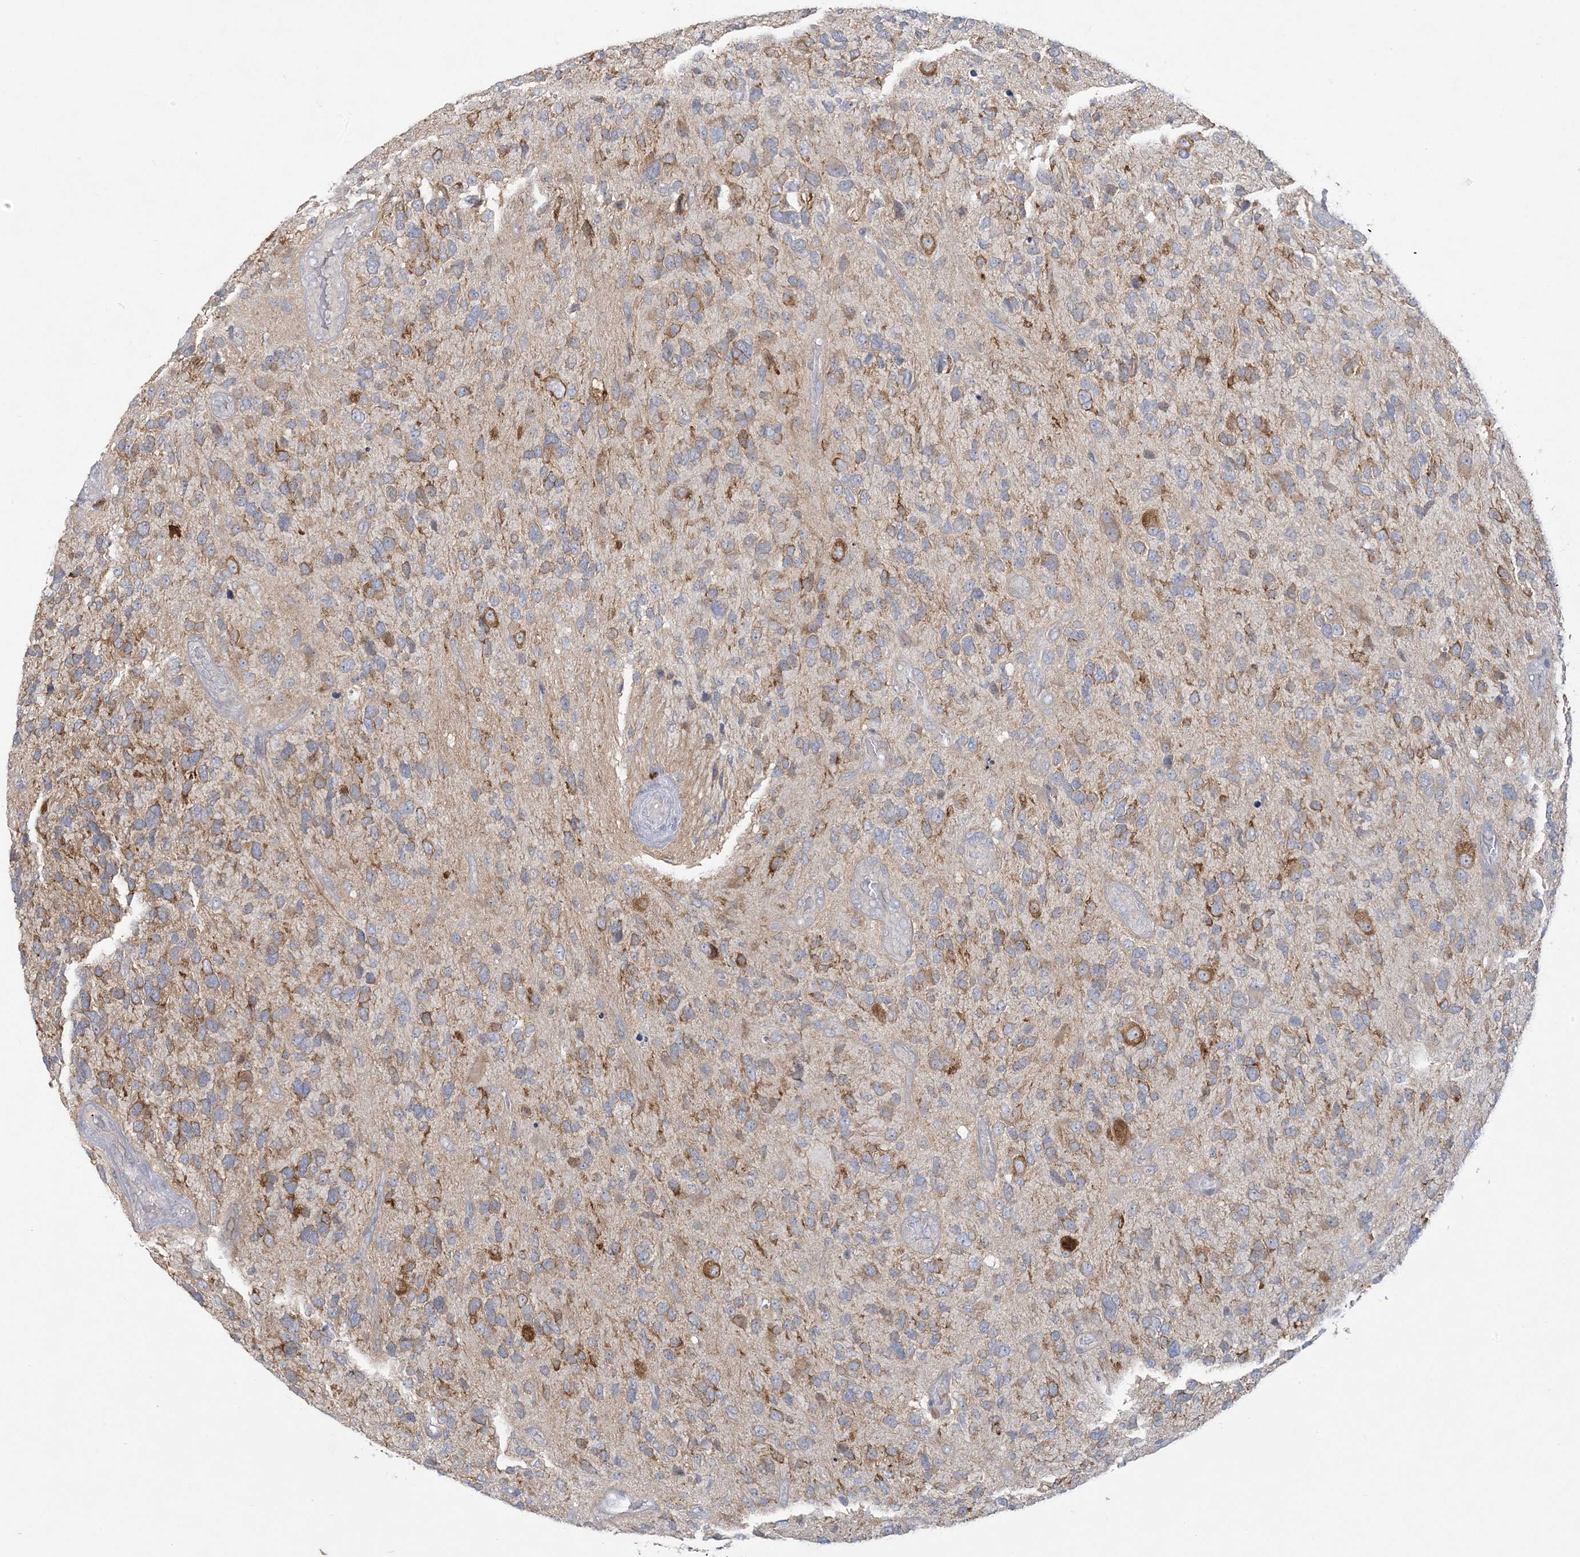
{"staining": {"intensity": "weak", "quantity": "25%-75%", "location": "cytoplasmic/membranous"}, "tissue": "glioma", "cell_type": "Tumor cells", "image_type": "cancer", "snomed": [{"axis": "morphology", "description": "Glioma, malignant, High grade"}, {"axis": "topography", "description": "Brain"}], "caption": "Approximately 25%-75% of tumor cells in human malignant high-grade glioma exhibit weak cytoplasmic/membranous protein staining as visualized by brown immunohistochemical staining.", "gene": "KIF3A", "patient": {"sex": "female", "age": 58}}